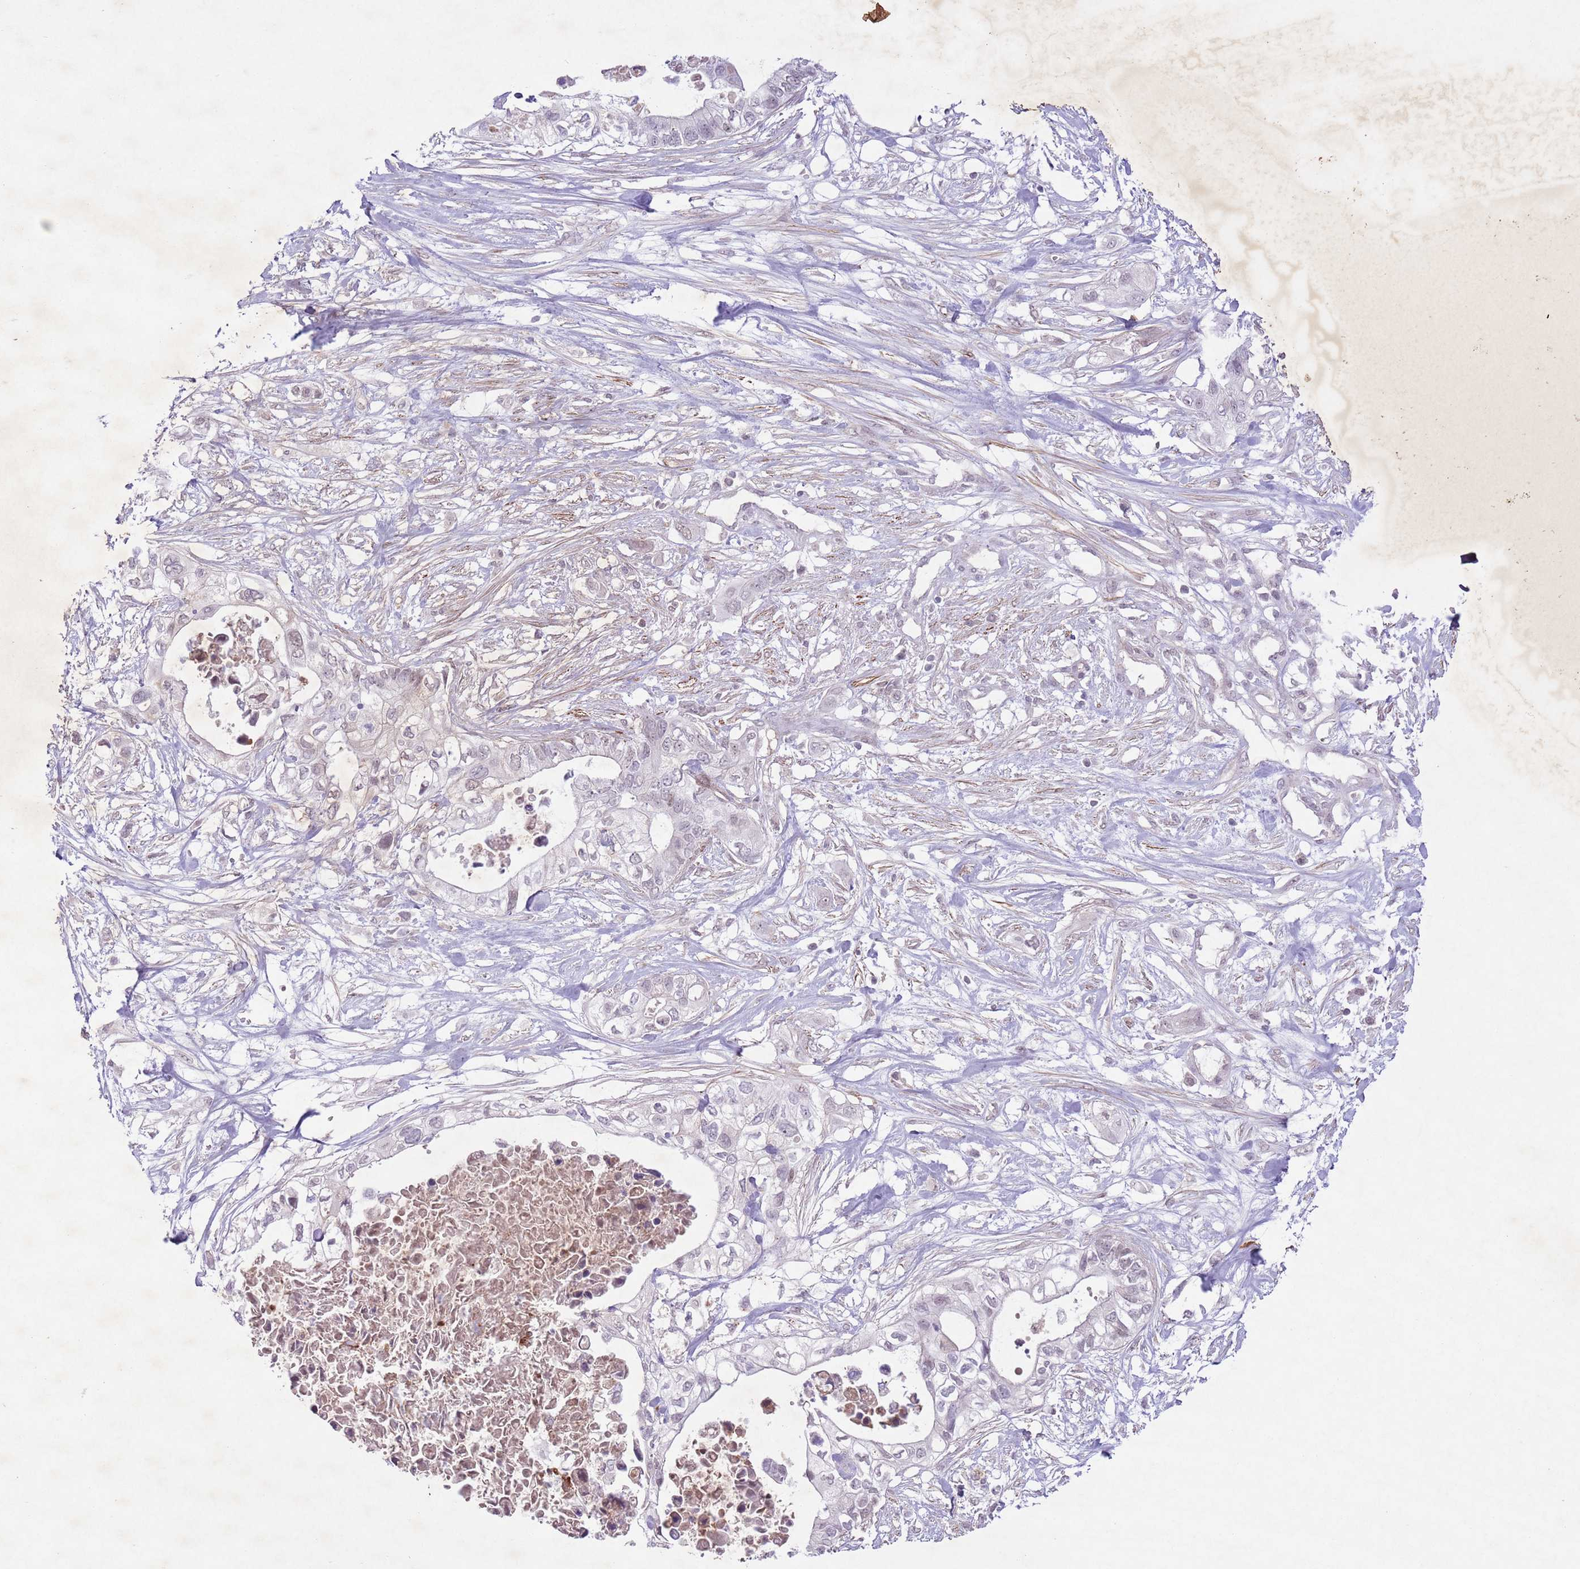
{"staining": {"intensity": "negative", "quantity": "none", "location": "none"}, "tissue": "pancreatic cancer", "cell_type": "Tumor cells", "image_type": "cancer", "snomed": [{"axis": "morphology", "description": "Adenocarcinoma, NOS"}, {"axis": "topography", "description": "Pancreas"}], "caption": "Tumor cells show no significant positivity in pancreatic cancer (adenocarcinoma).", "gene": "CCNI", "patient": {"sex": "female", "age": 63}}